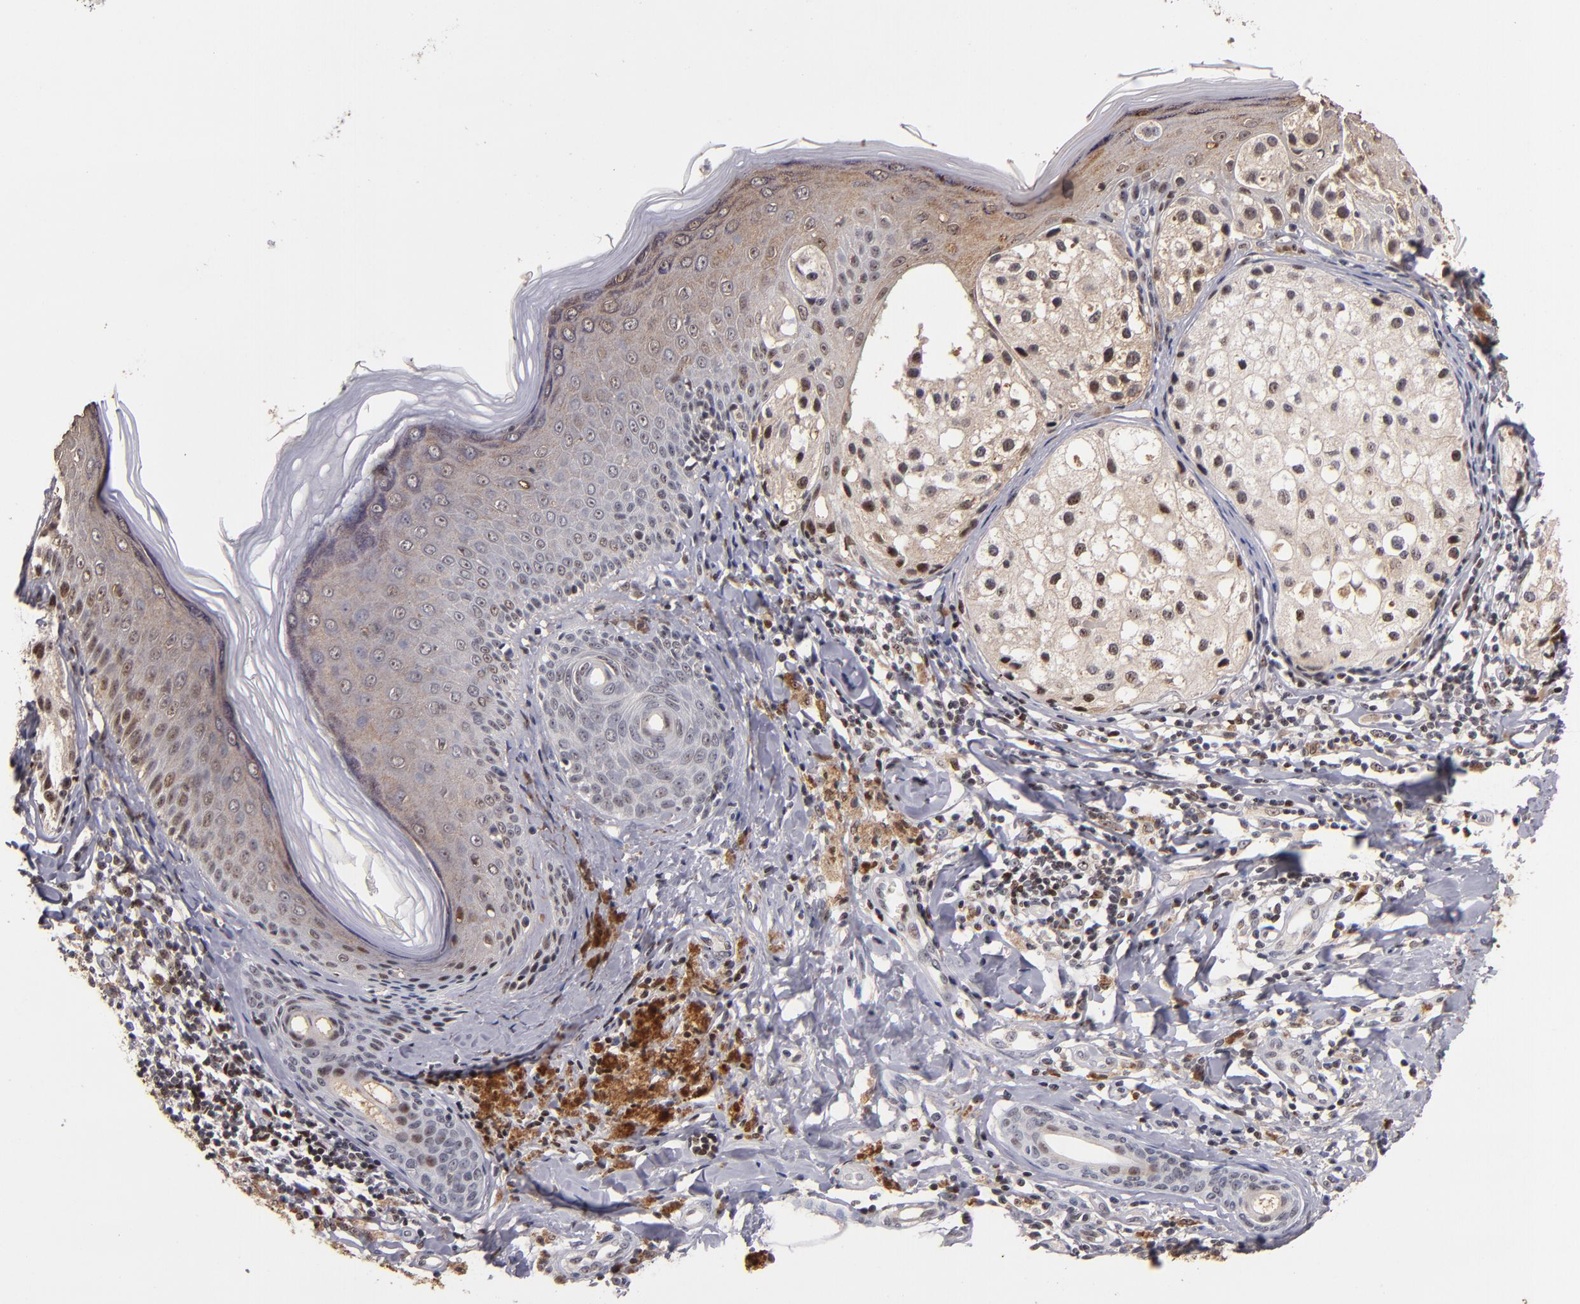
{"staining": {"intensity": "weak", "quantity": "<25%", "location": "nuclear"}, "tissue": "melanoma", "cell_type": "Tumor cells", "image_type": "cancer", "snomed": [{"axis": "morphology", "description": "Malignant melanoma, NOS"}, {"axis": "topography", "description": "Skin"}], "caption": "DAB (3,3'-diaminobenzidine) immunohistochemical staining of human malignant melanoma demonstrates no significant expression in tumor cells. (DAB (3,3'-diaminobenzidine) immunohistochemistry visualized using brightfield microscopy, high magnification).", "gene": "PCNX4", "patient": {"sex": "male", "age": 23}}